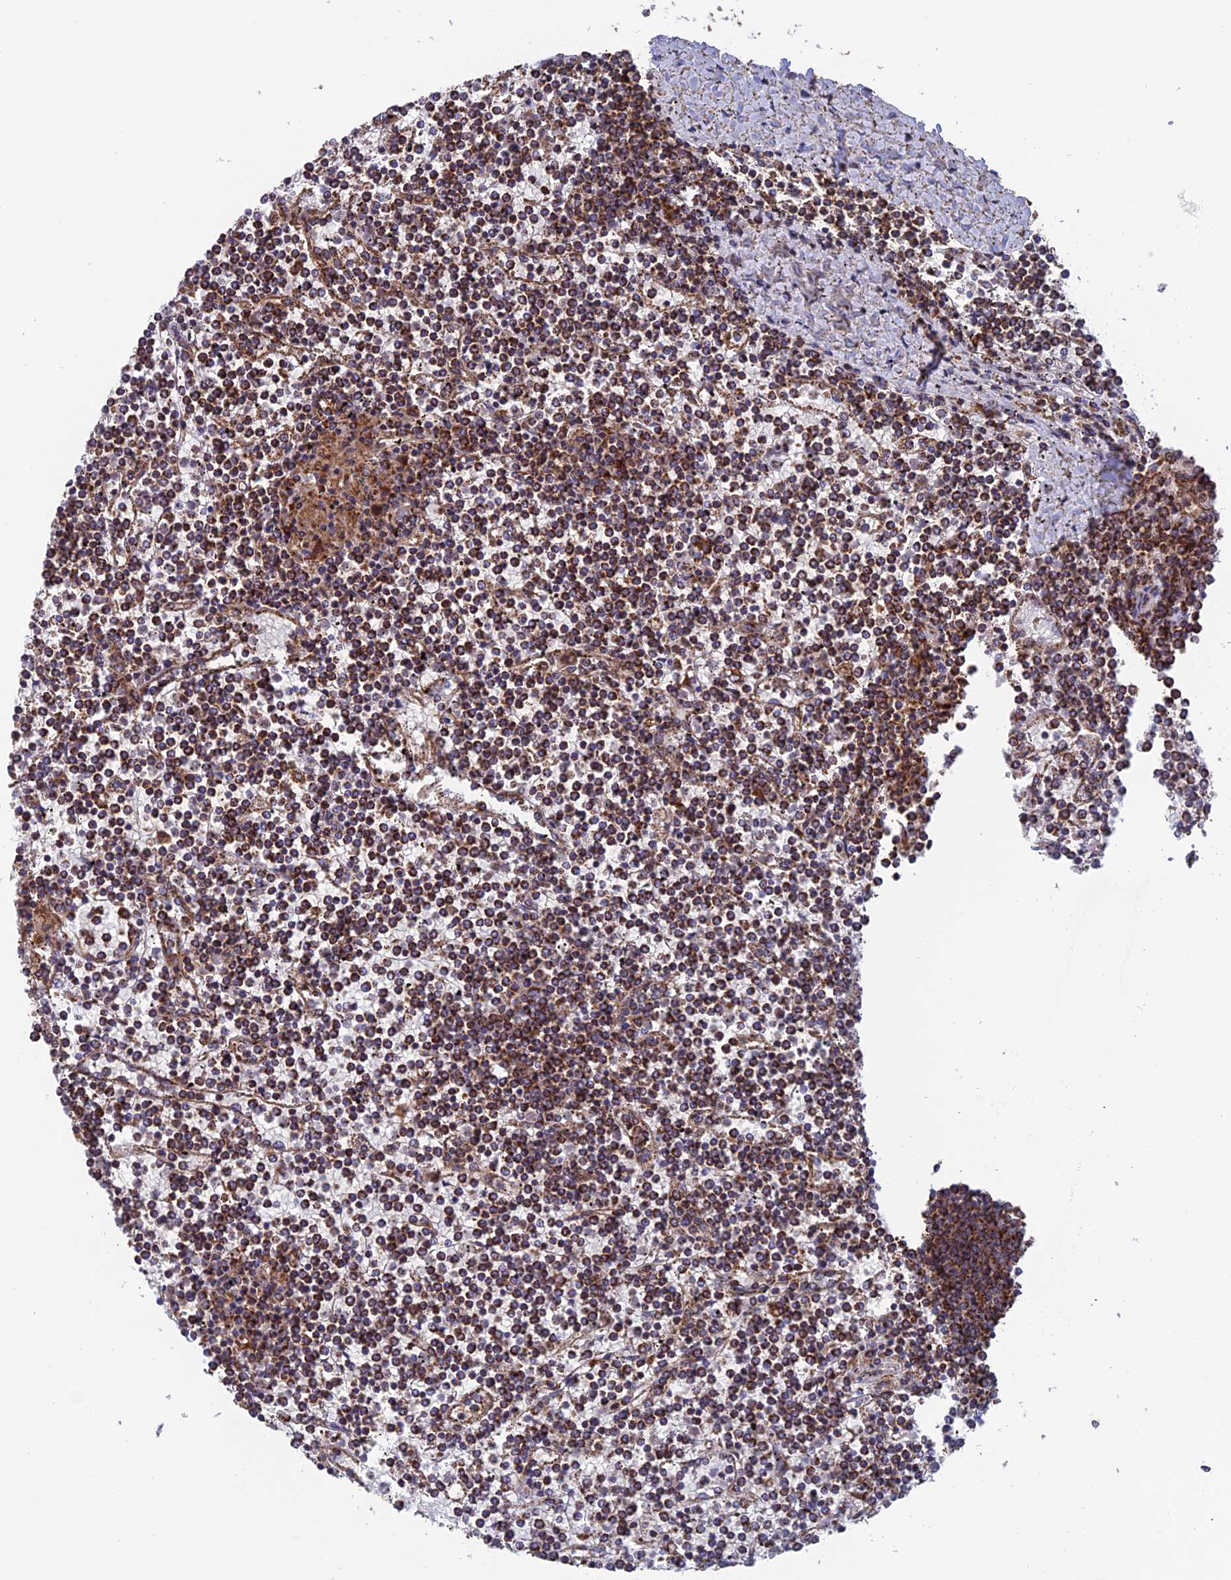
{"staining": {"intensity": "moderate", "quantity": "25%-75%", "location": "cytoplasmic/membranous"}, "tissue": "lymphoma", "cell_type": "Tumor cells", "image_type": "cancer", "snomed": [{"axis": "morphology", "description": "Malignant lymphoma, non-Hodgkin's type, Low grade"}, {"axis": "topography", "description": "Spleen"}], "caption": "This histopathology image reveals immunohistochemistry (IHC) staining of lymphoma, with medium moderate cytoplasmic/membranous expression in approximately 25%-75% of tumor cells.", "gene": "DTYMK", "patient": {"sex": "female", "age": 19}}